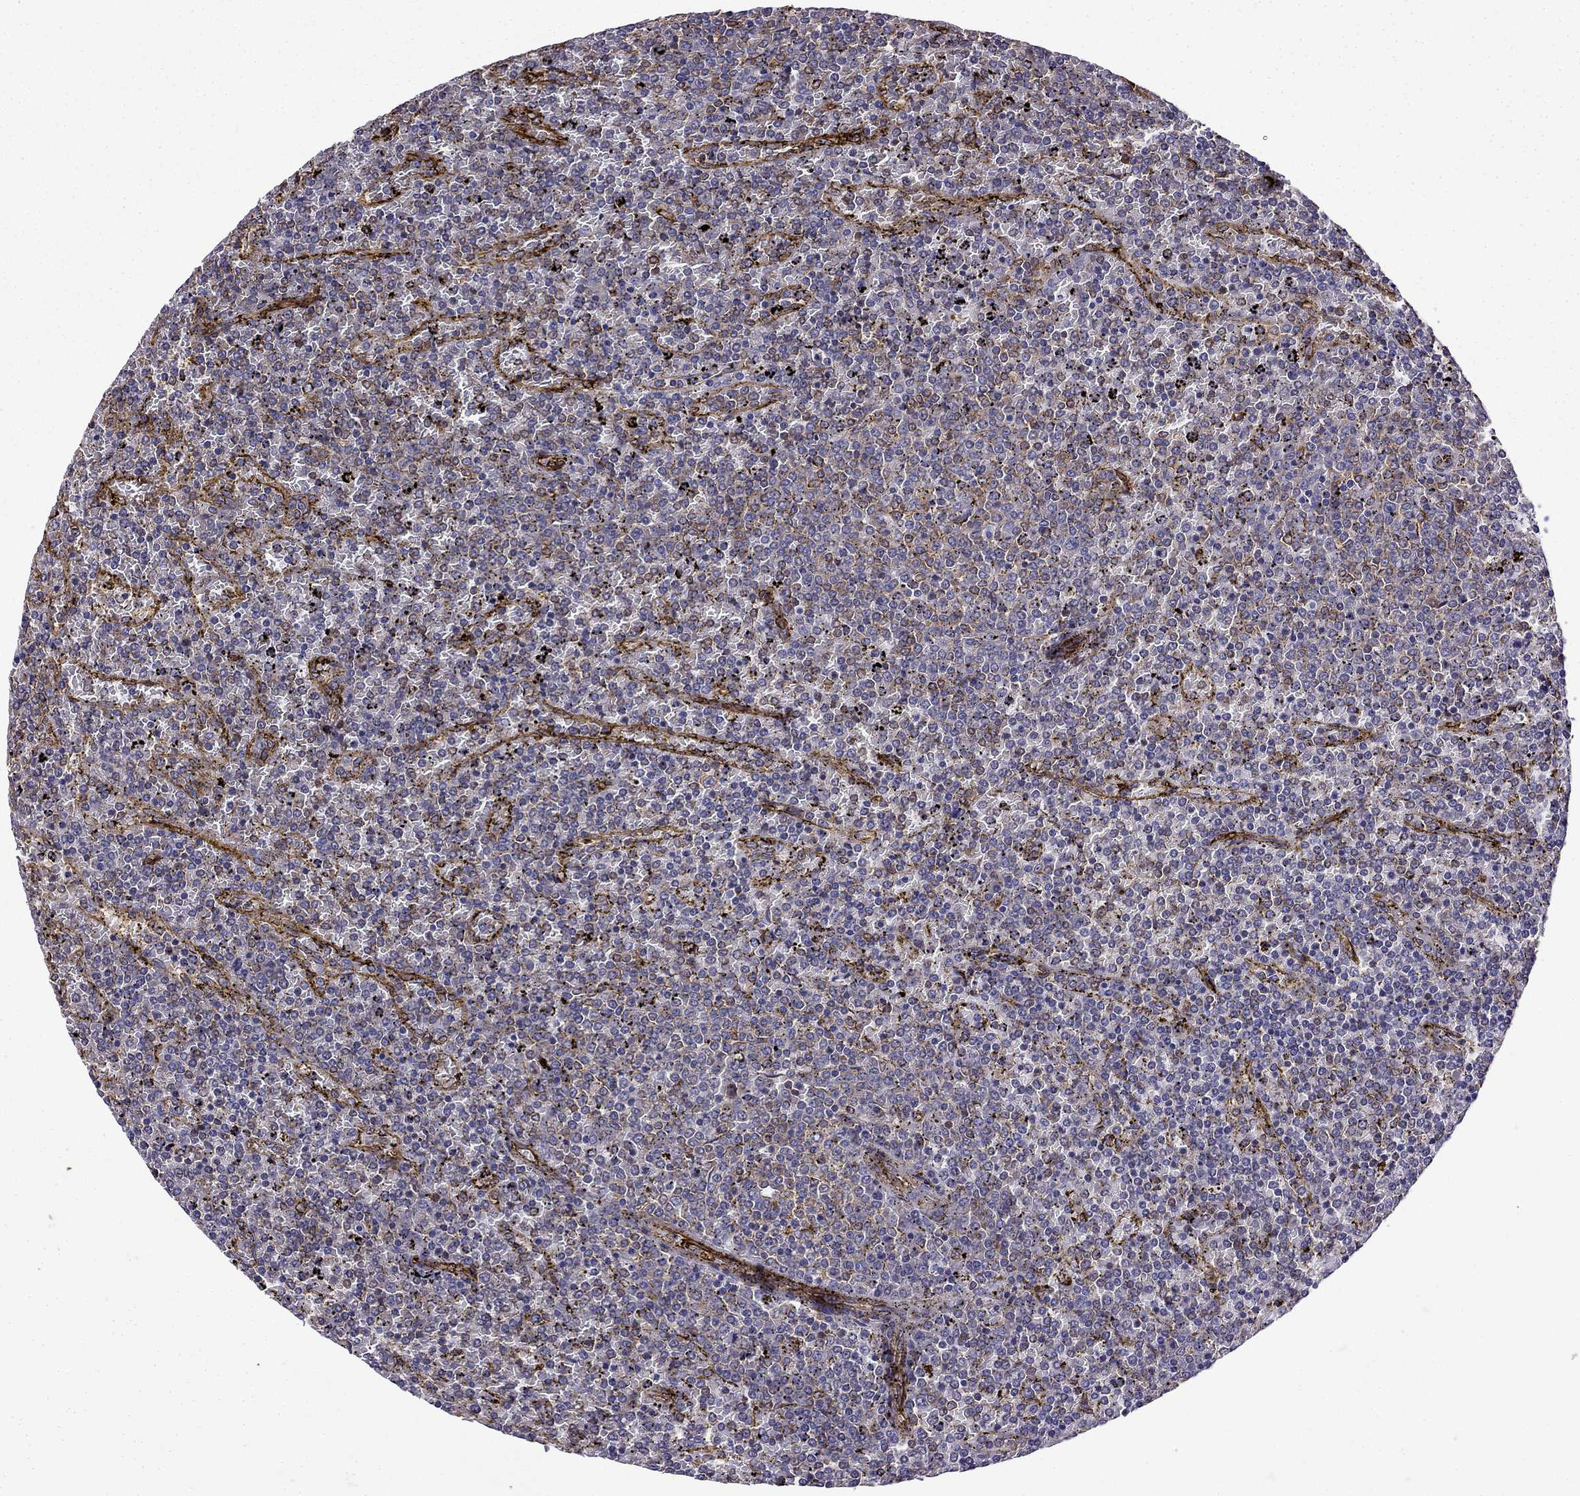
{"staining": {"intensity": "negative", "quantity": "none", "location": "none"}, "tissue": "lymphoma", "cell_type": "Tumor cells", "image_type": "cancer", "snomed": [{"axis": "morphology", "description": "Malignant lymphoma, non-Hodgkin's type, Low grade"}, {"axis": "topography", "description": "Spleen"}], "caption": "The photomicrograph displays no significant expression in tumor cells of low-grade malignant lymphoma, non-Hodgkin's type. (Stains: DAB (3,3'-diaminobenzidine) immunohistochemistry with hematoxylin counter stain, Microscopy: brightfield microscopy at high magnification).", "gene": "MAP4", "patient": {"sex": "female", "age": 77}}